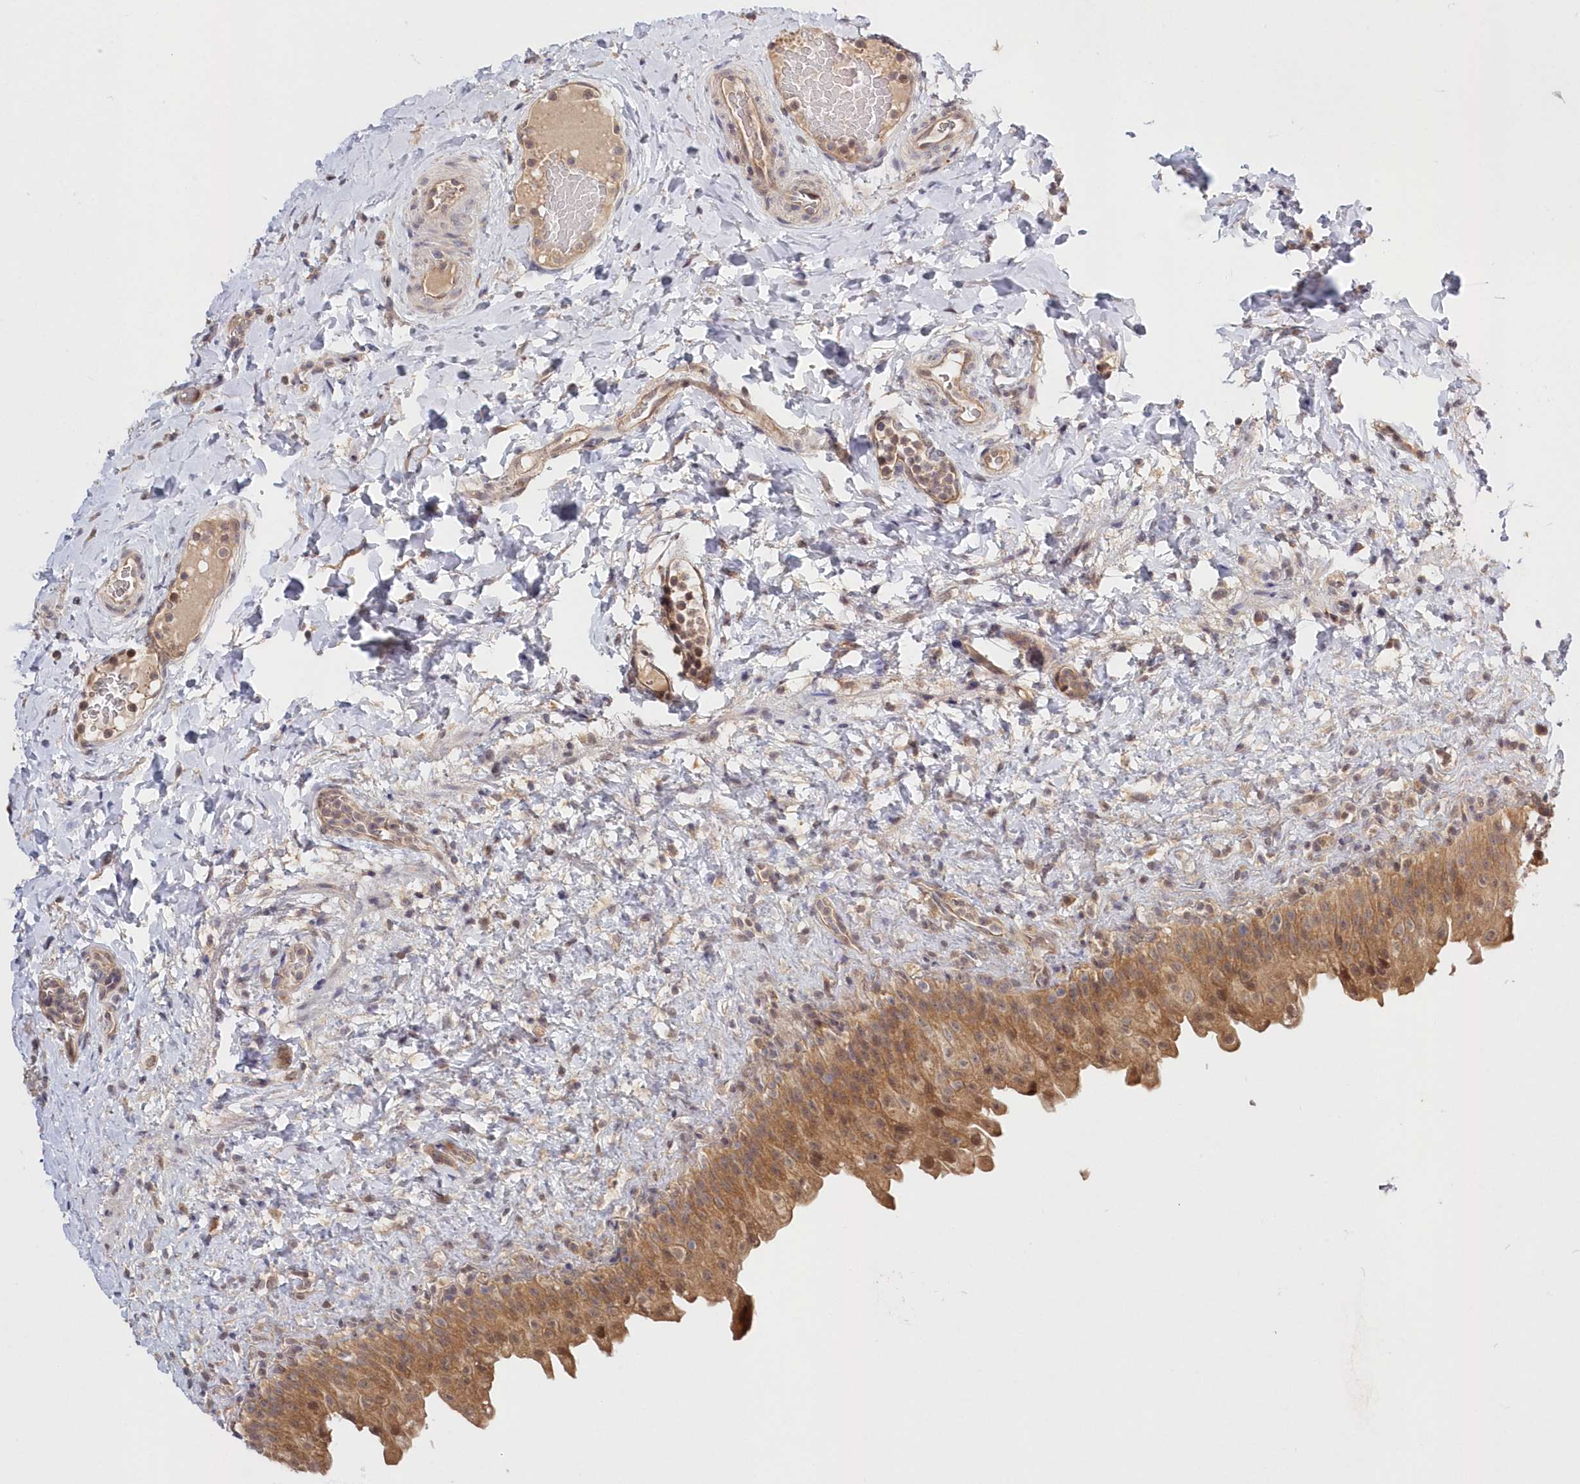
{"staining": {"intensity": "moderate", "quantity": ">75%", "location": "cytoplasmic/membranous"}, "tissue": "urinary bladder", "cell_type": "Urothelial cells", "image_type": "normal", "snomed": [{"axis": "morphology", "description": "Normal tissue, NOS"}, {"axis": "topography", "description": "Urinary bladder"}], "caption": "A medium amount of moderate cytoplasmic/membranous staining is identified in about >75% of urothelial cells in unremarkable urinary bladder.", "gene": "KATNA1", "patient": {"sex": "female", "age": 27}}